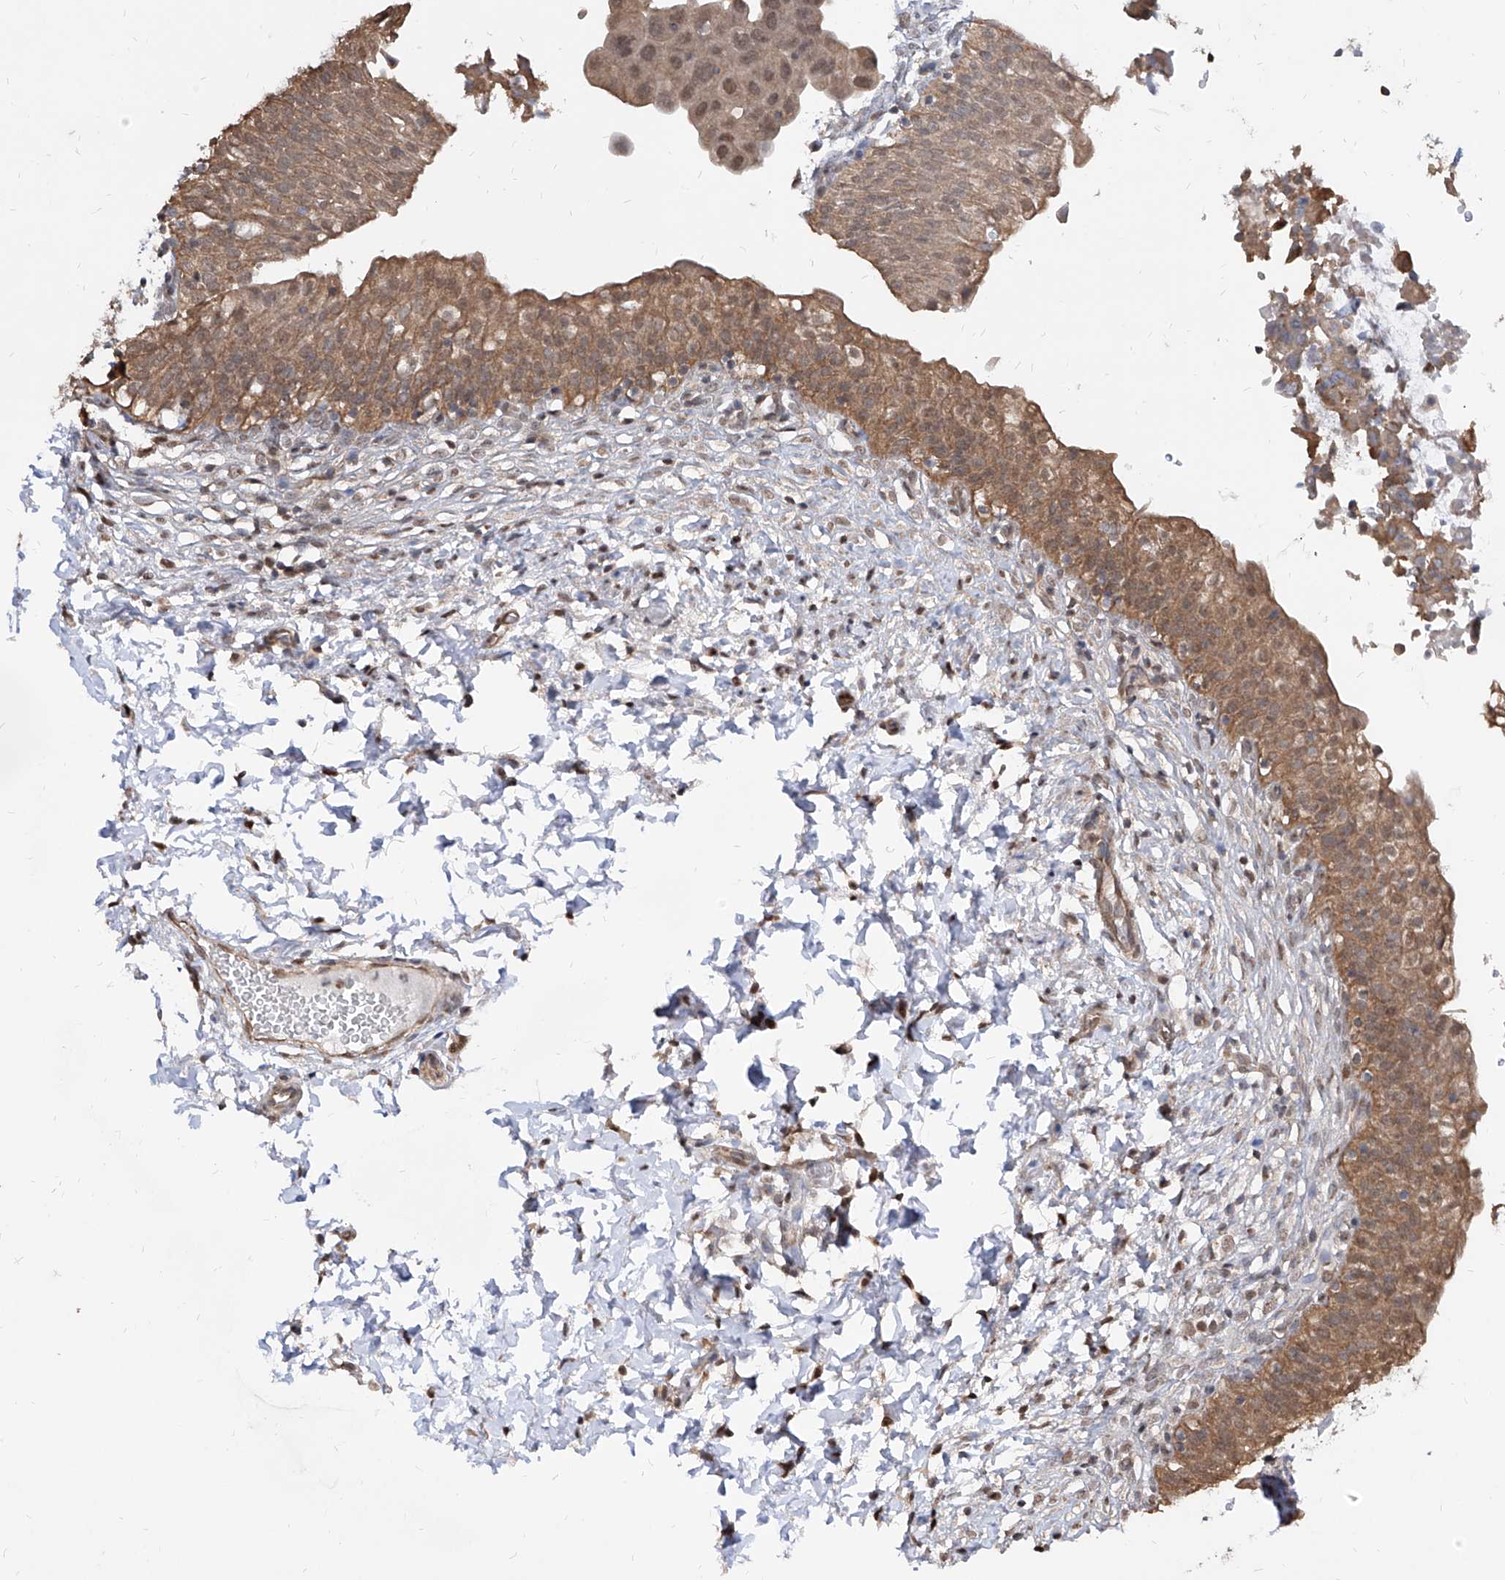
{"staining": {"intensity": "moderate", "quantity": ">75%", "location": "cytoplasmic/membranous,nuclear"}, "tissue": "urinary bladder", "cell_type": "Urothelial cells", "image_type": "normal", "snomed": [{"axis": "morphology", "description": "Normal tissue, NOS"}, {"axis": "topography", "description": "Urinary bladder"}], "caption": "The immunohistochemical stain shows moderate cytoplasmic/membranous,nuclear positivity in urothelial cells of unremarkable urinary bladder. (Stains: DAB in brown, nuclei in blue, Microscopy: brightfield microscopy at high magnification).", "gene": "C8orf82", "patient": {"sex": "male", "age": 55}}